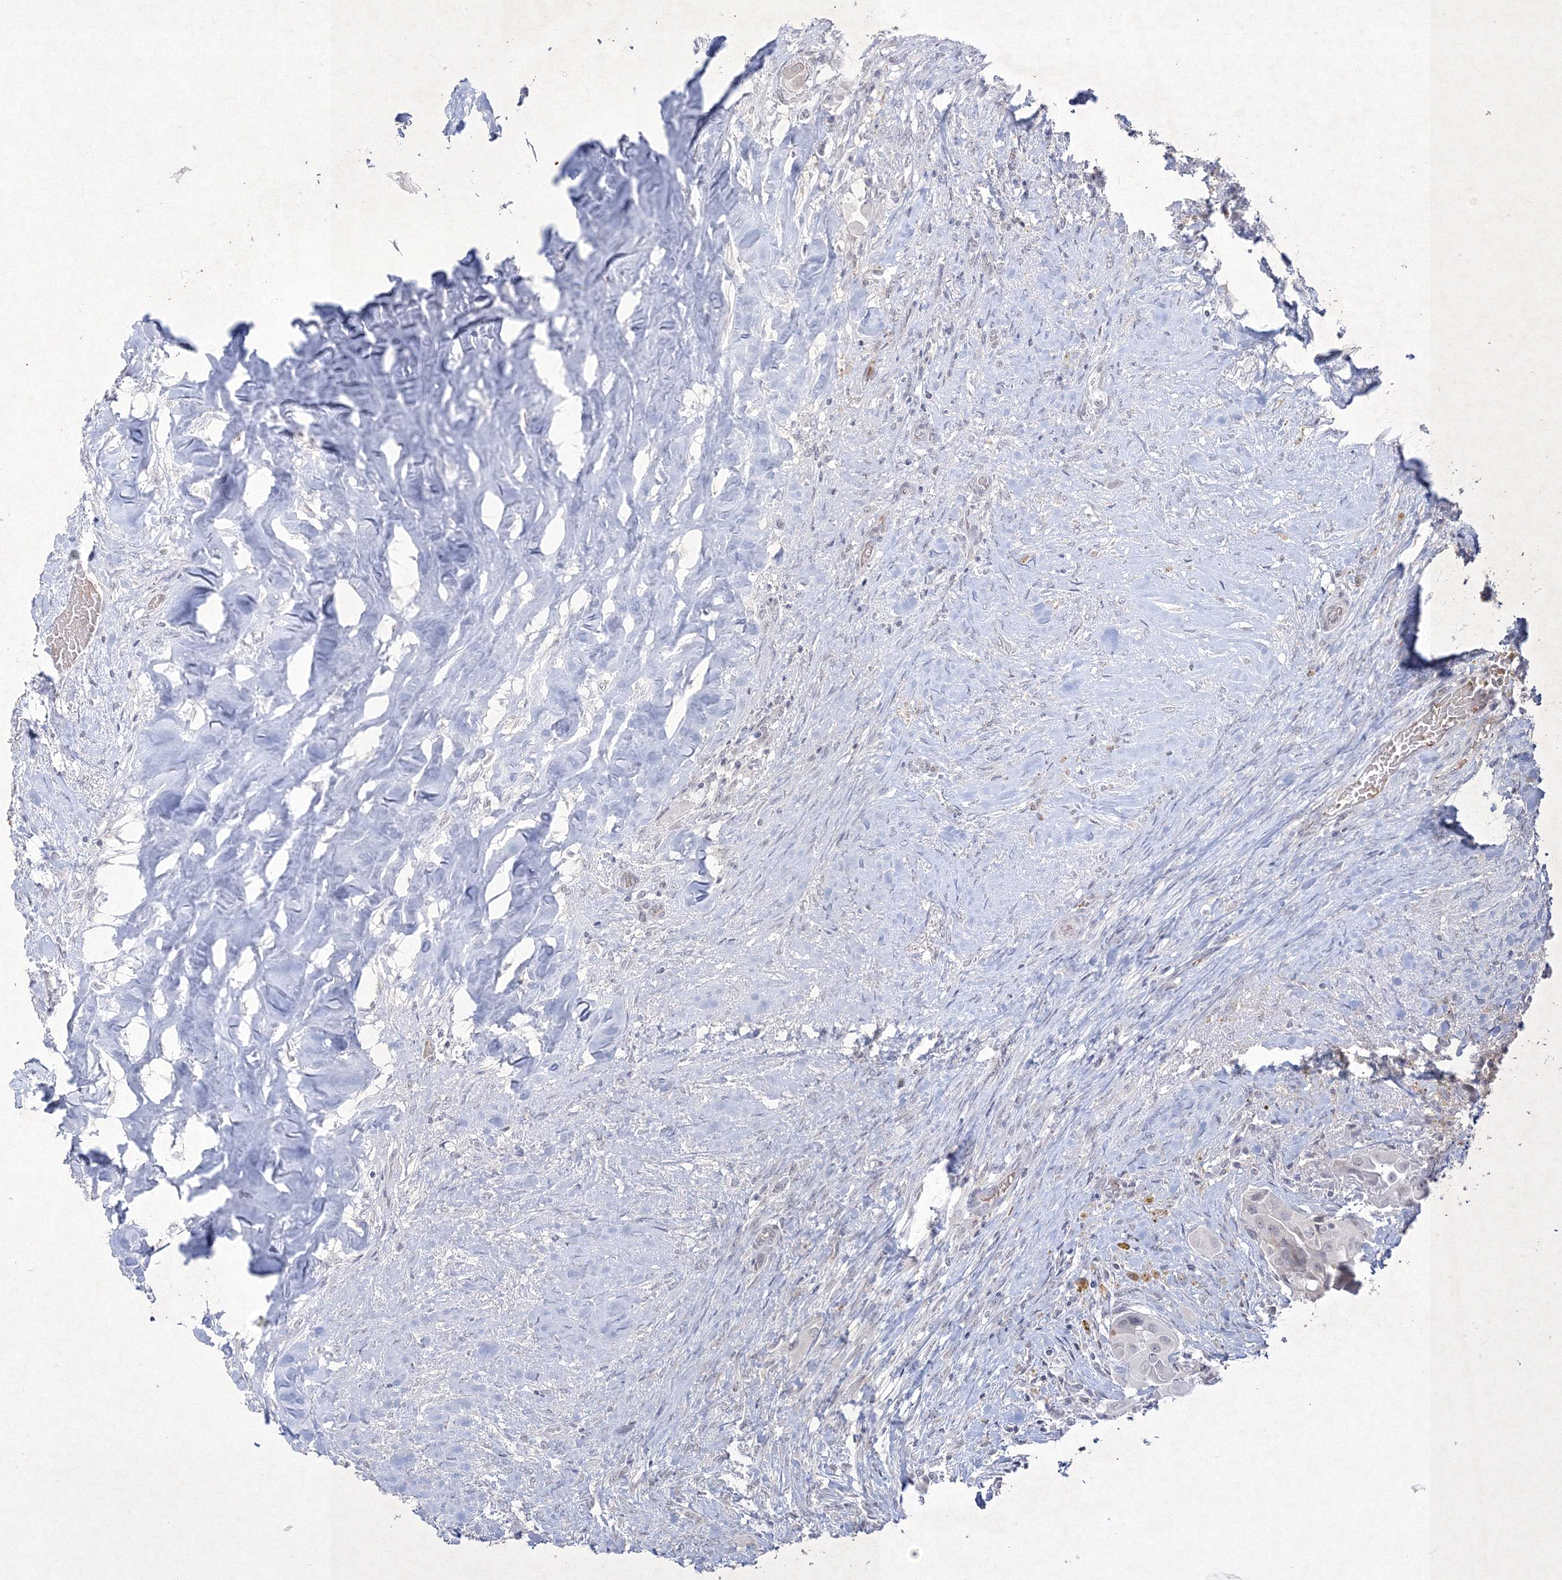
{"staining": {"intensity": "weak", "quantity": "<25%", "location": "nuclear"}, "tissue": "thyroid cancer", "cell_type": "Tumor cells", "image_type": "cancer", "snomed": [{"axis": "morphology", "description": "Papillary adenocarcinoma, NOS"}, {"axis": "topography", "description": "Thyroid gland"}], "caption": "Tumor cells are negative for brown protein staining in papillary adenocarcinoma (thyroid).", "gene": "NXPE3", "patient": {"sex": "female", "age": 59}}